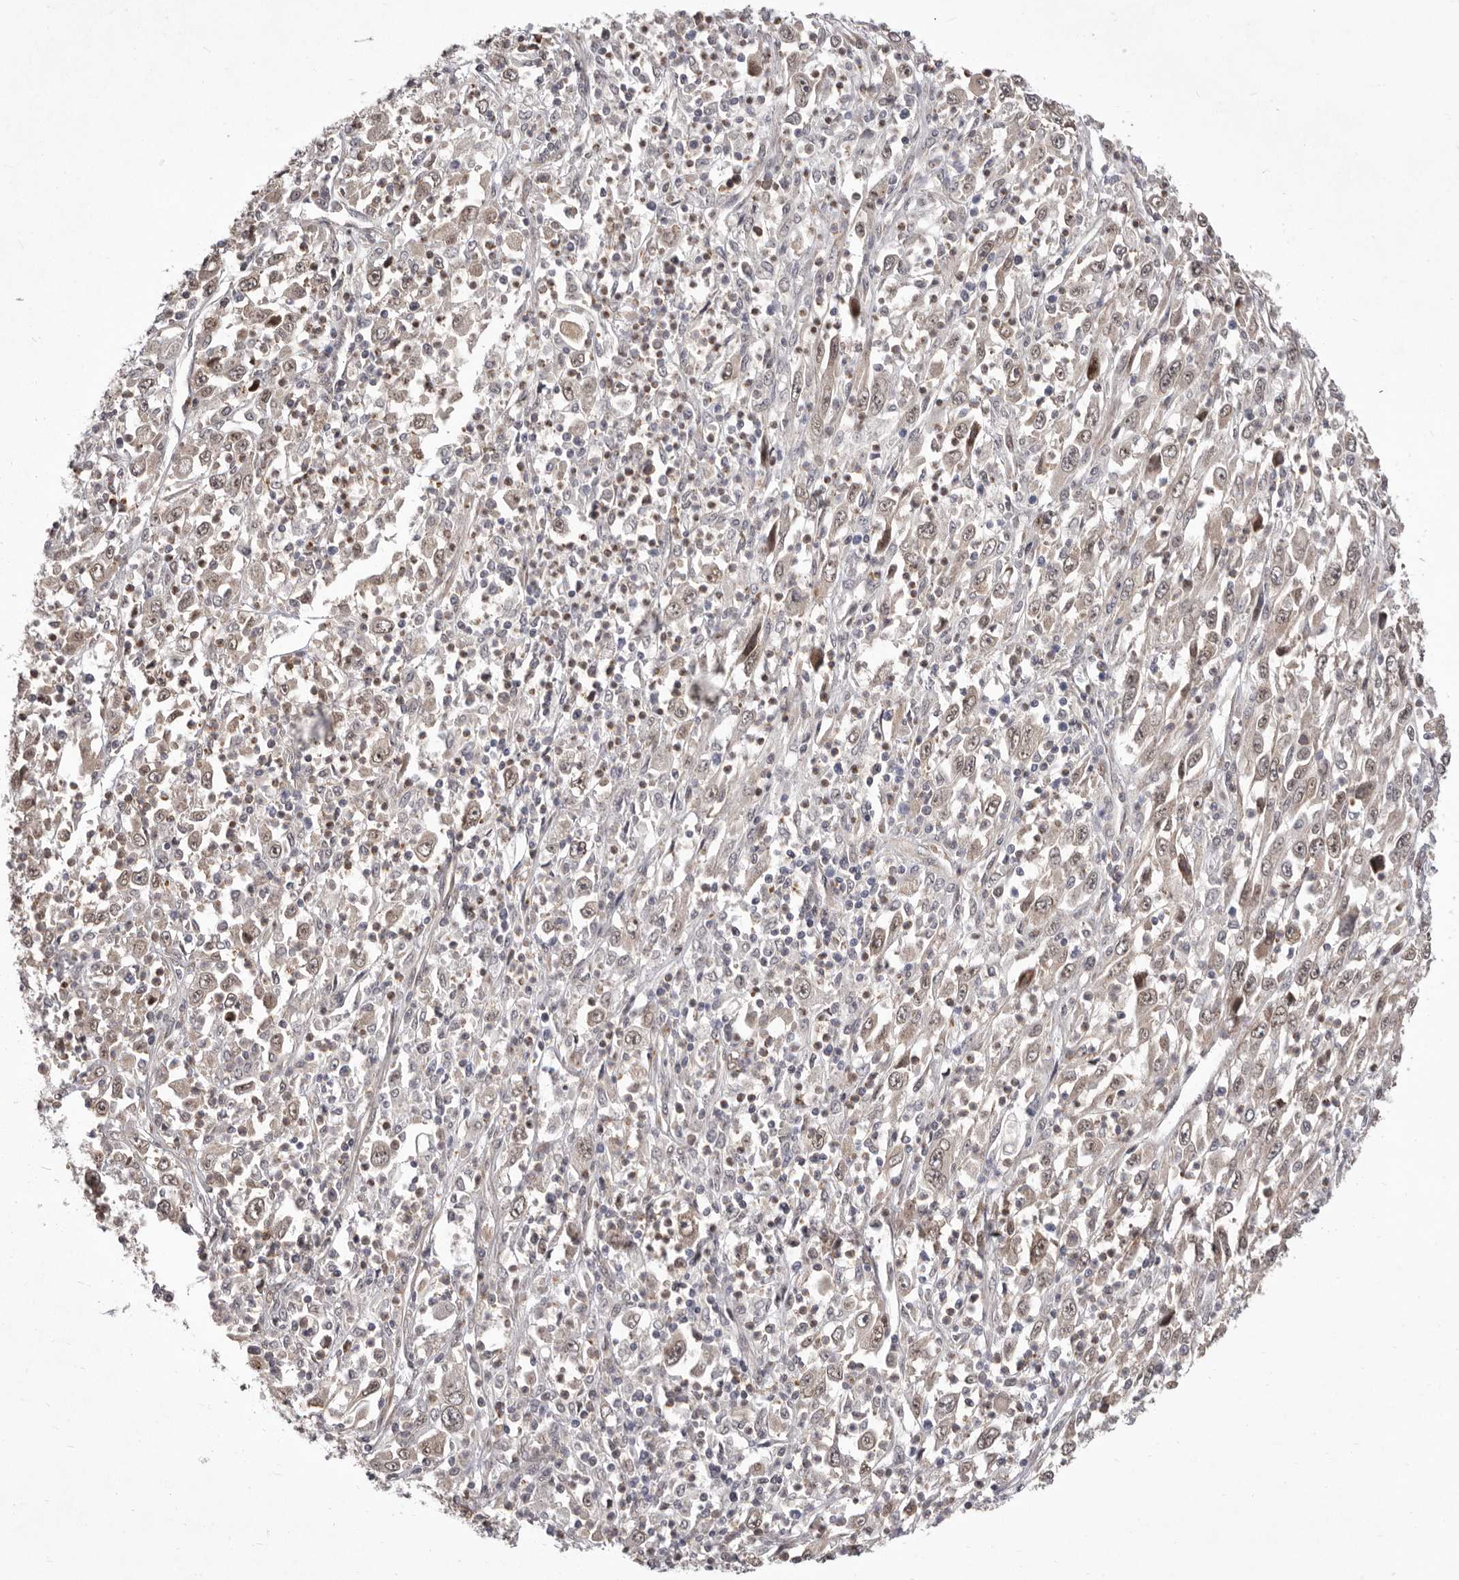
{"staining": {"intensity": "weak", "quantity": "25%-75%", "location": "cytoplasmic/membranous,nuclear"}, "tissue": "melanoma", "cell_type": "Tumor cells", "image_type": "cancer", "snomed": [{"axis": "morphology", "description": "Malignant melanoma, Metastatic site"}, {"axis": "topography", "description": "Skin"}], "caption": "This is an image of immunohistochemistry (IHC) staining of malignant melanoma (metastatic site), which shows weak positivity in the cytoplasmic/membranous and nuclear of tumor cells.", "gene": "GLRX3", "patient": {"sex": "female", "age": 56}}